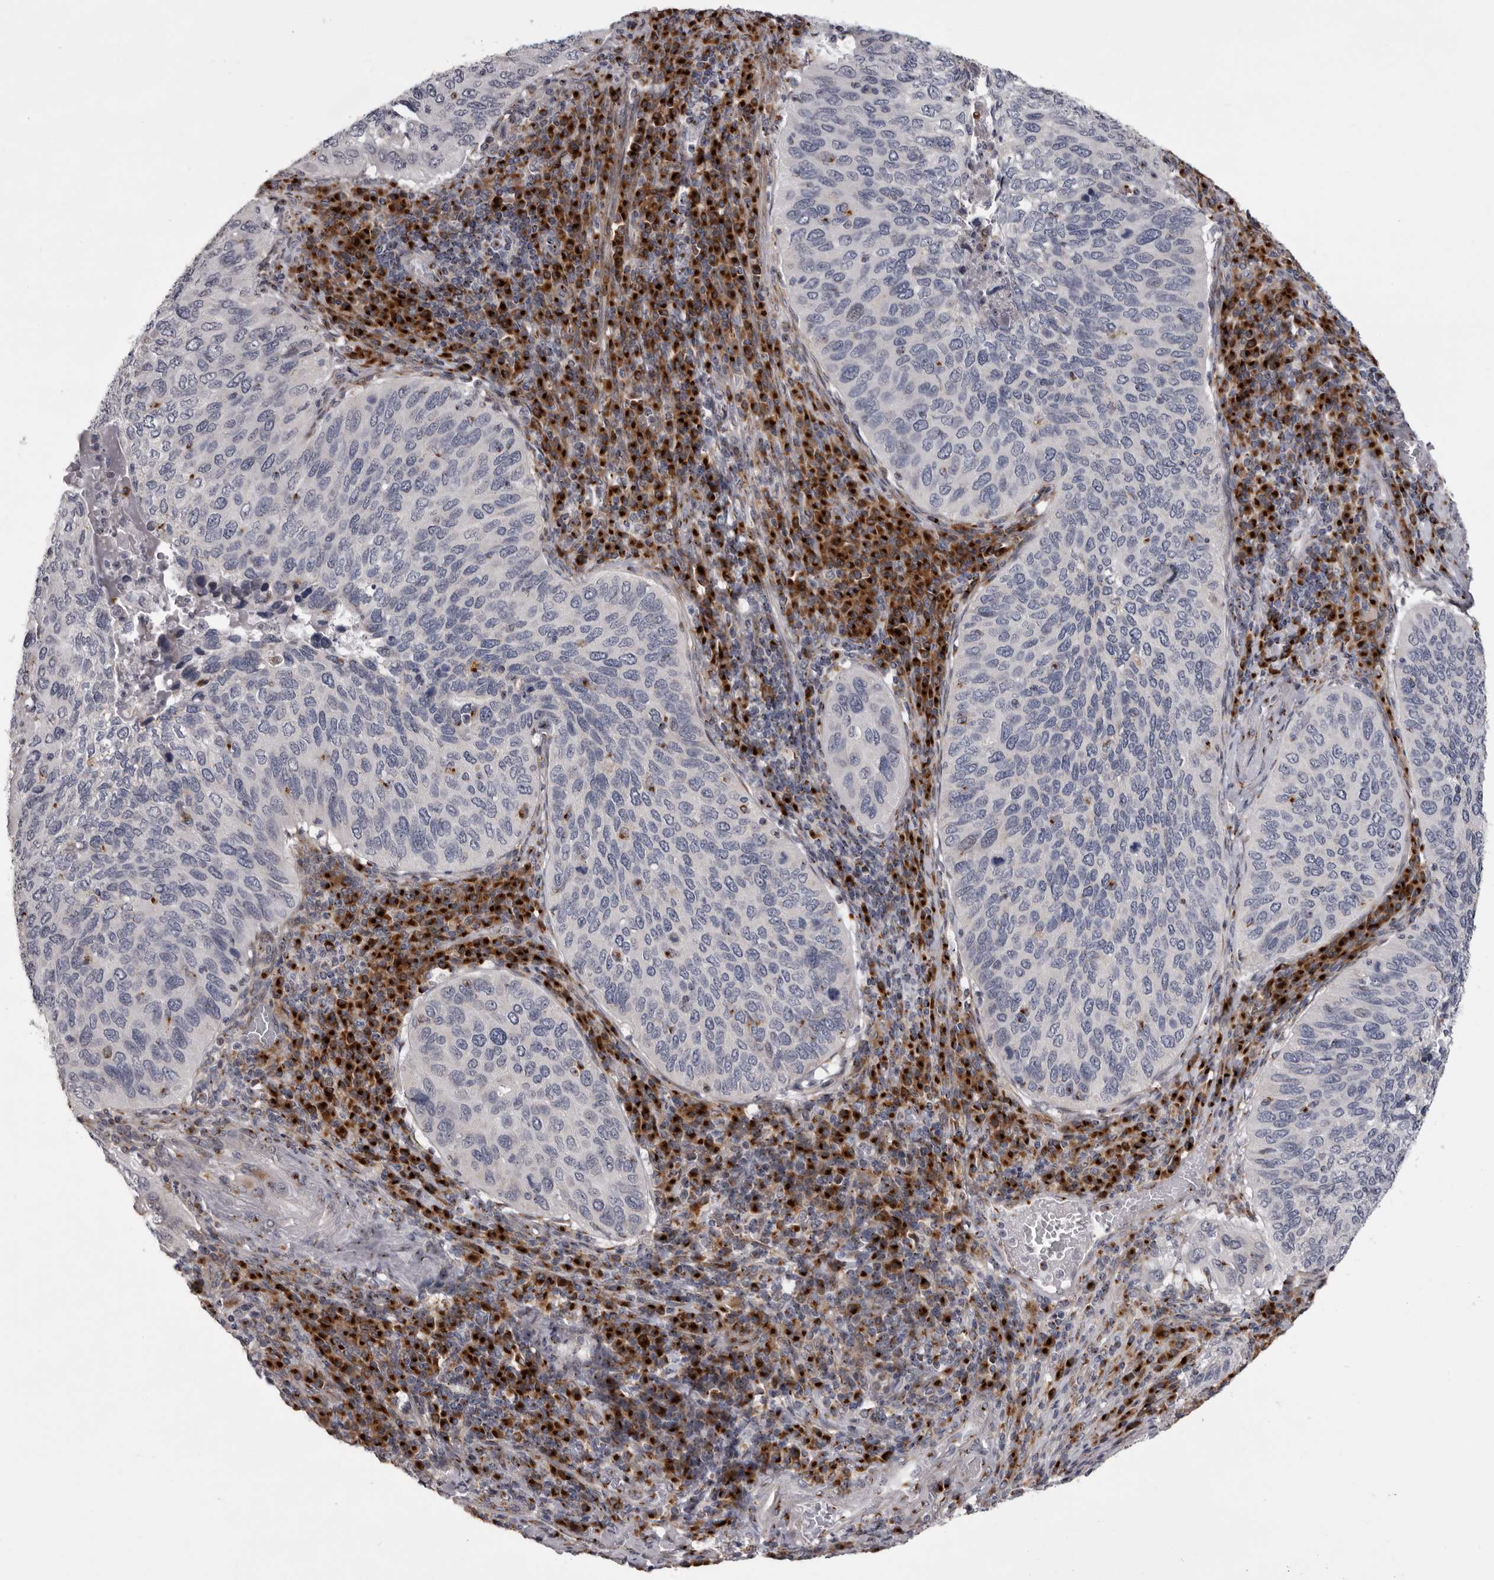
{"staining": {"intensity": "negative", "quantity": "none", "location": "none"}, "tissue": "cervical cancer", "cell_type": "Tumor cells", "image_type": "cancer", "snomed": [{"axis": "morphology", "description": "Squamous cell carcinoma, NOS"}, {"axis": "topography", "description": "Cervix"}], "caption": "Tumor cells are negative for brown protein staining in cervical cancer.", "gene": "WDR47", "patient": {"sex": "female", "age": 38}}